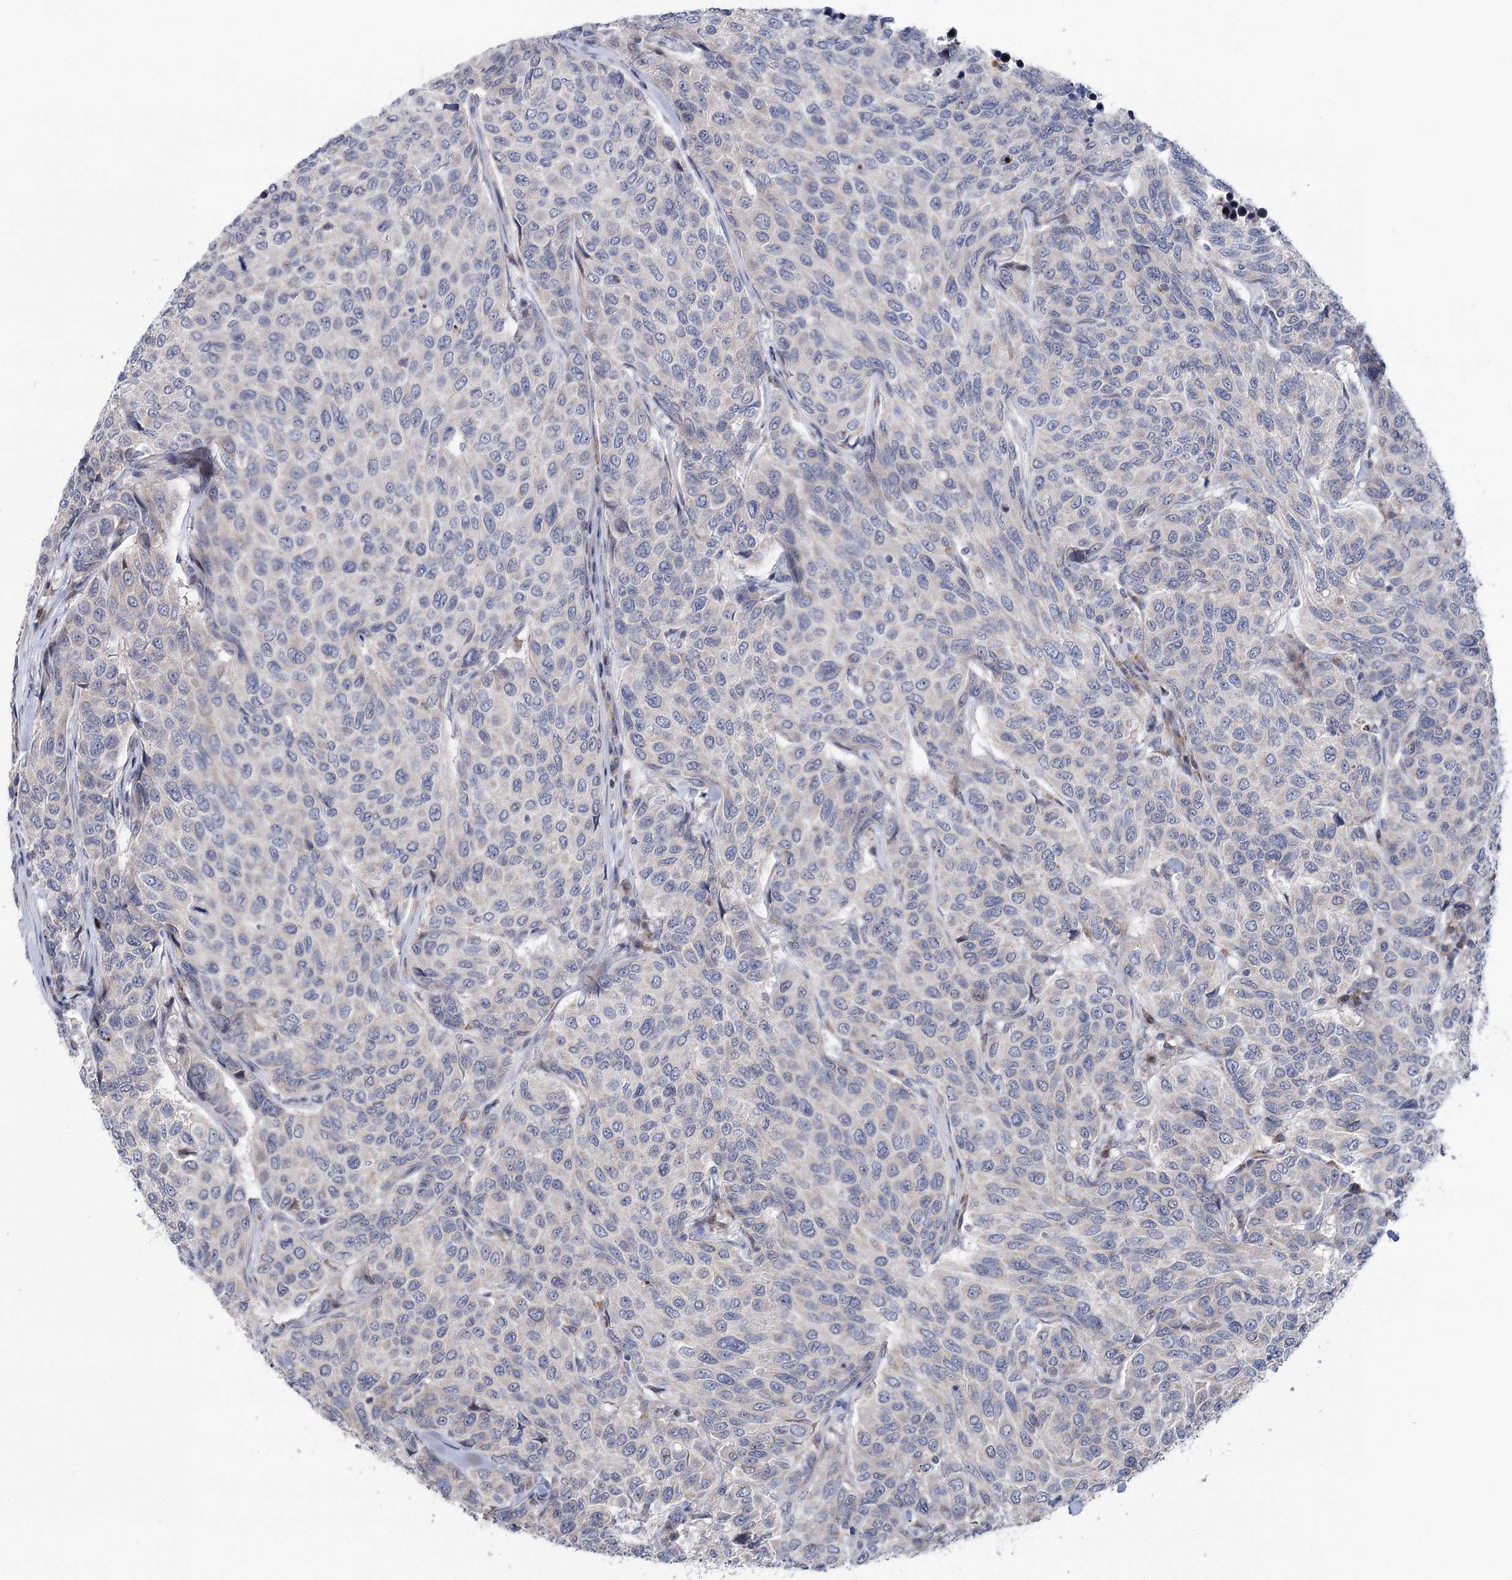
{"staining": {"intensity": "negative", "quantity": "none", "location": "none"}, "tissue": "breast cancer", "cell_type": "Tumor cells", "image_type": "cancer", "snomed": [{"axis": "morphology", "description": "Duct carcinoma"}, {"axis": "topography", "description": "Breast"}], "caption": "This is an immunohistochemistry (IHC) micrograph of human invasive ductal carcinoma (breast). There is no expression in tumor cells.", "gene": "PTGR1", "patient": {"sex": "female", "age": 55}}